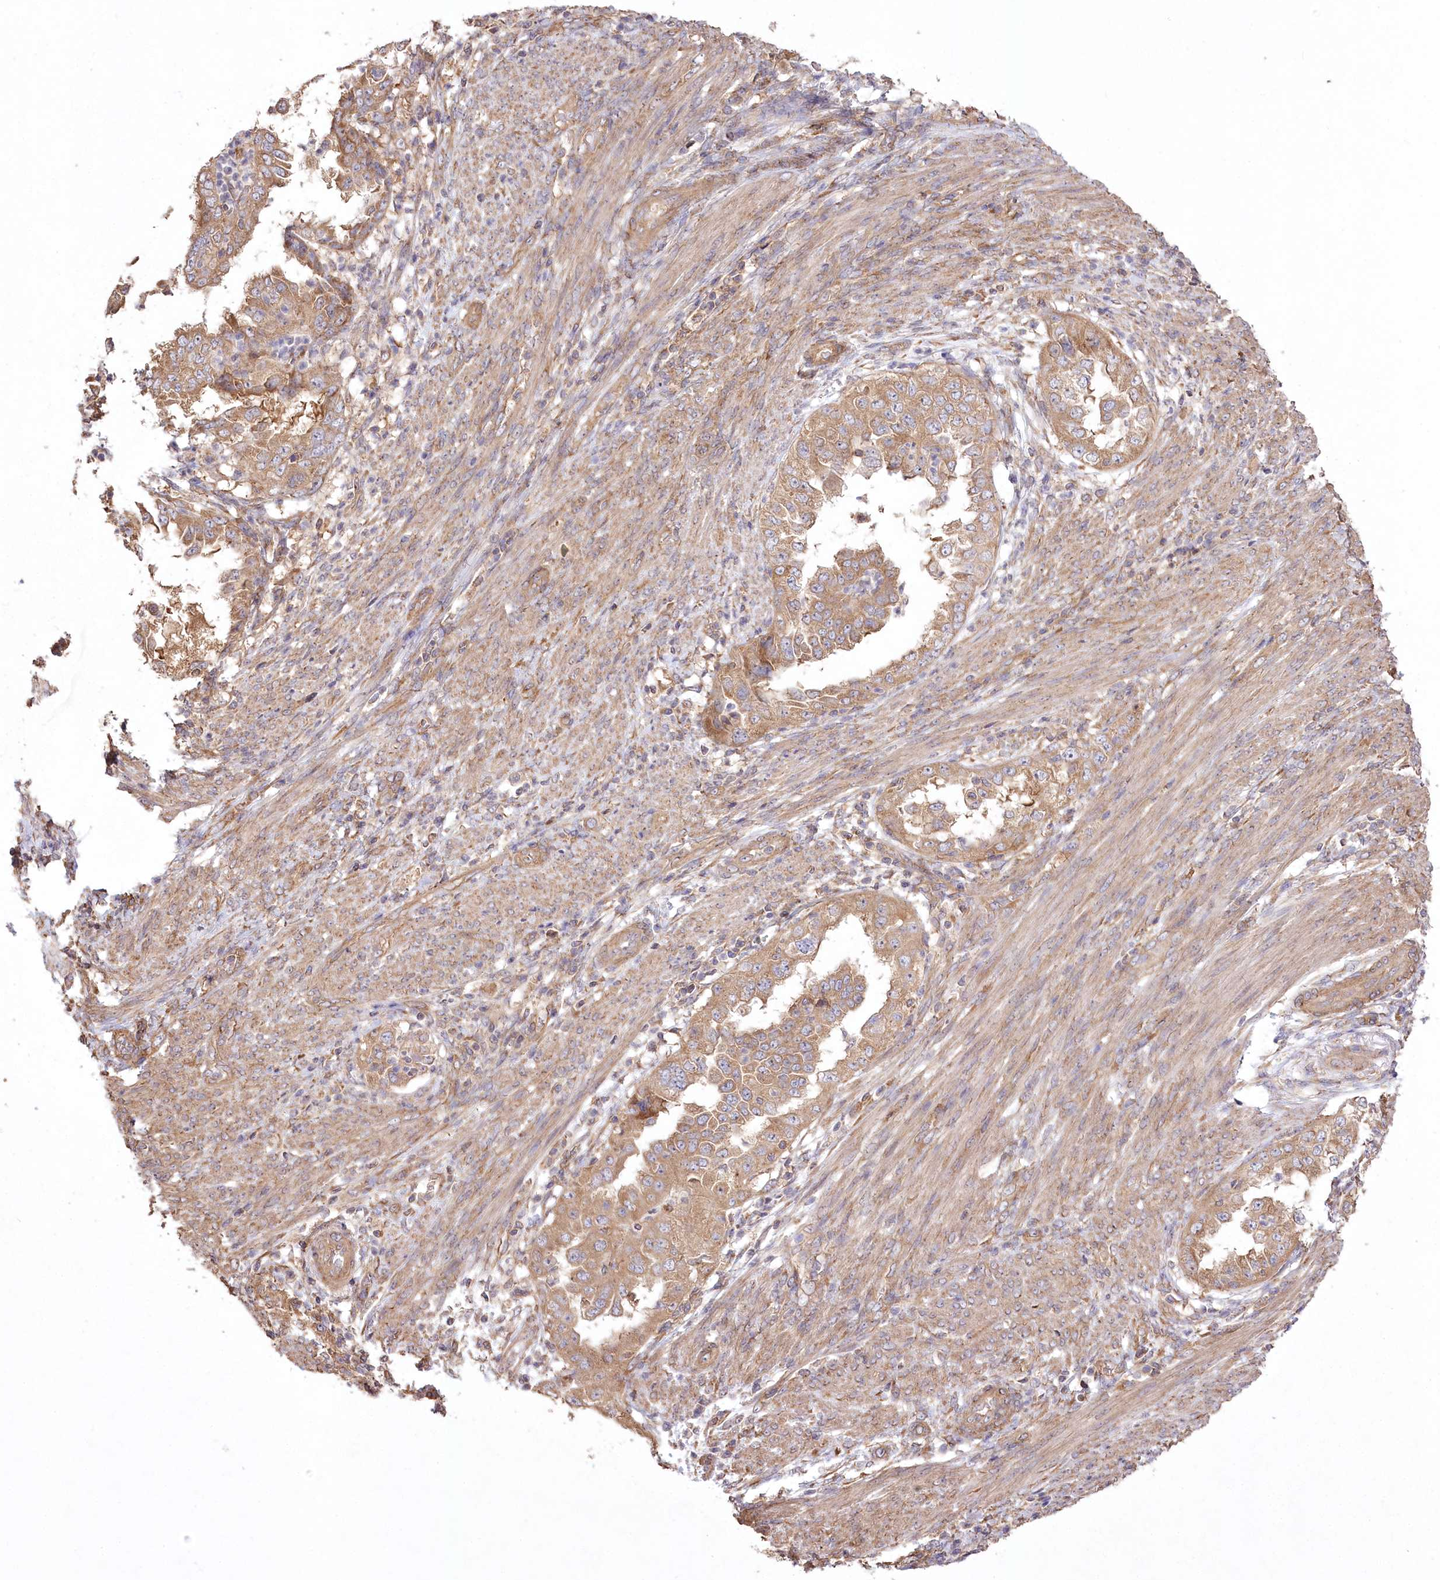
{"staining": {"intensity": "moderate", "quantity": ">75%", "location": "cytoplasmic/membranous"}, "tissue": "endometrial cancer", "cell_type": "Tumor cells", "image_type": "cancer", "snomed": [{"axis": "morphology", "description": "Adenocarcinoma, NOS"}, {"axis": "topography", "description": "Endometrium"}], "caption": "This is an image of immunohistochemistry (IHC) staining of endometrial adenocarcinoma, which shows moderate expression in the cytoplasmic/membranous of tumor cells.", "gene": "PRSS53", "patient": {"sex": "female", "age": 85}}